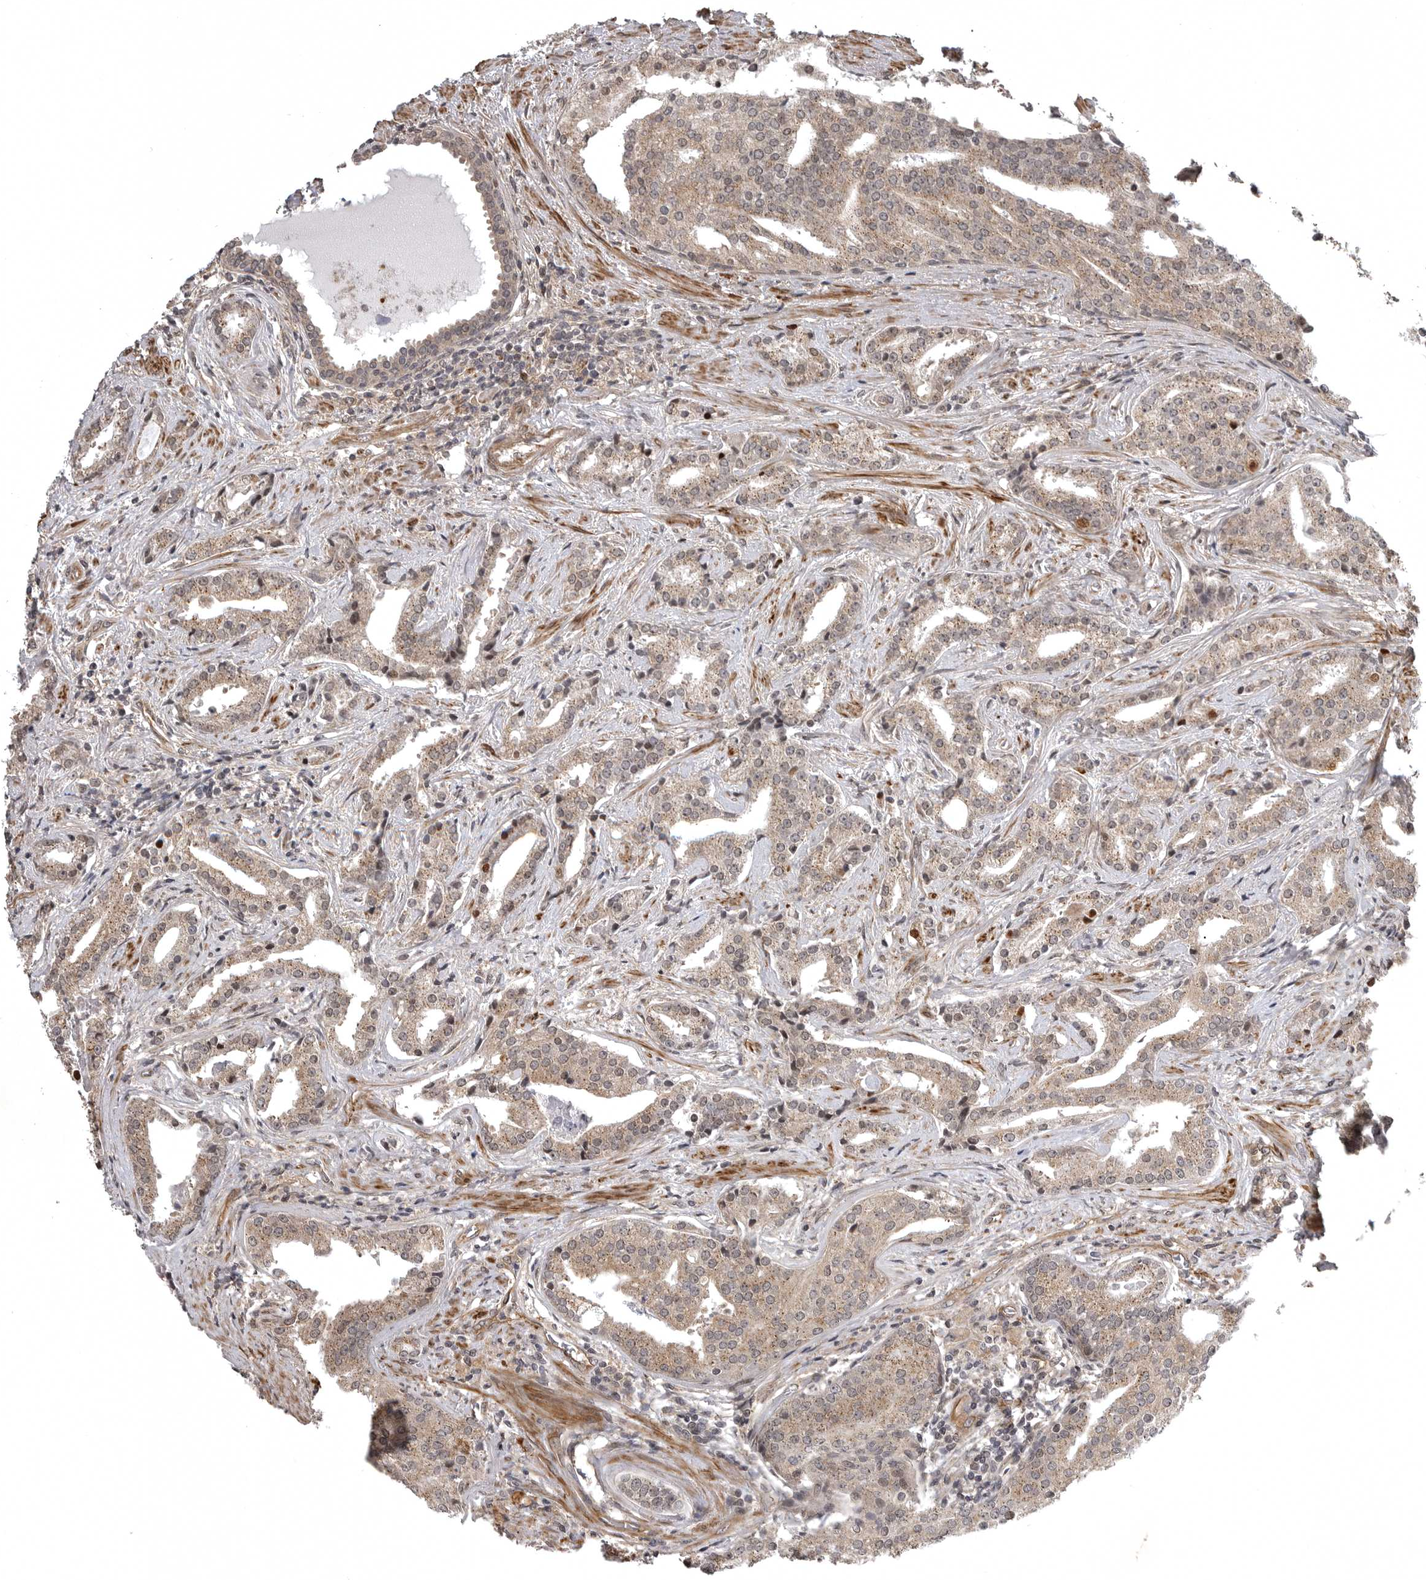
{"staining": {"intensity": "weak", "quantity": ">75%", "location": "cytoplasmic/membranous,nuclear"}, "tissue": "prostate cancer", "cell_type": "Tumor cells", "image_type": "cancer", "snomed": [{"axis": "morphology", "description": "Adenocarcinoma, Low grade"}, {"axis": "topography", "description": "Prostate"}], "caption": "DAB immunohistochemical staining of human prostate low-grade adenocarcinoma reveals weak cytoplasmic/membranous and nuclear protein expression in about >75% of tumor cells.", "gene": "SNX16", "patient": {"sex": "male", "age": 67}}